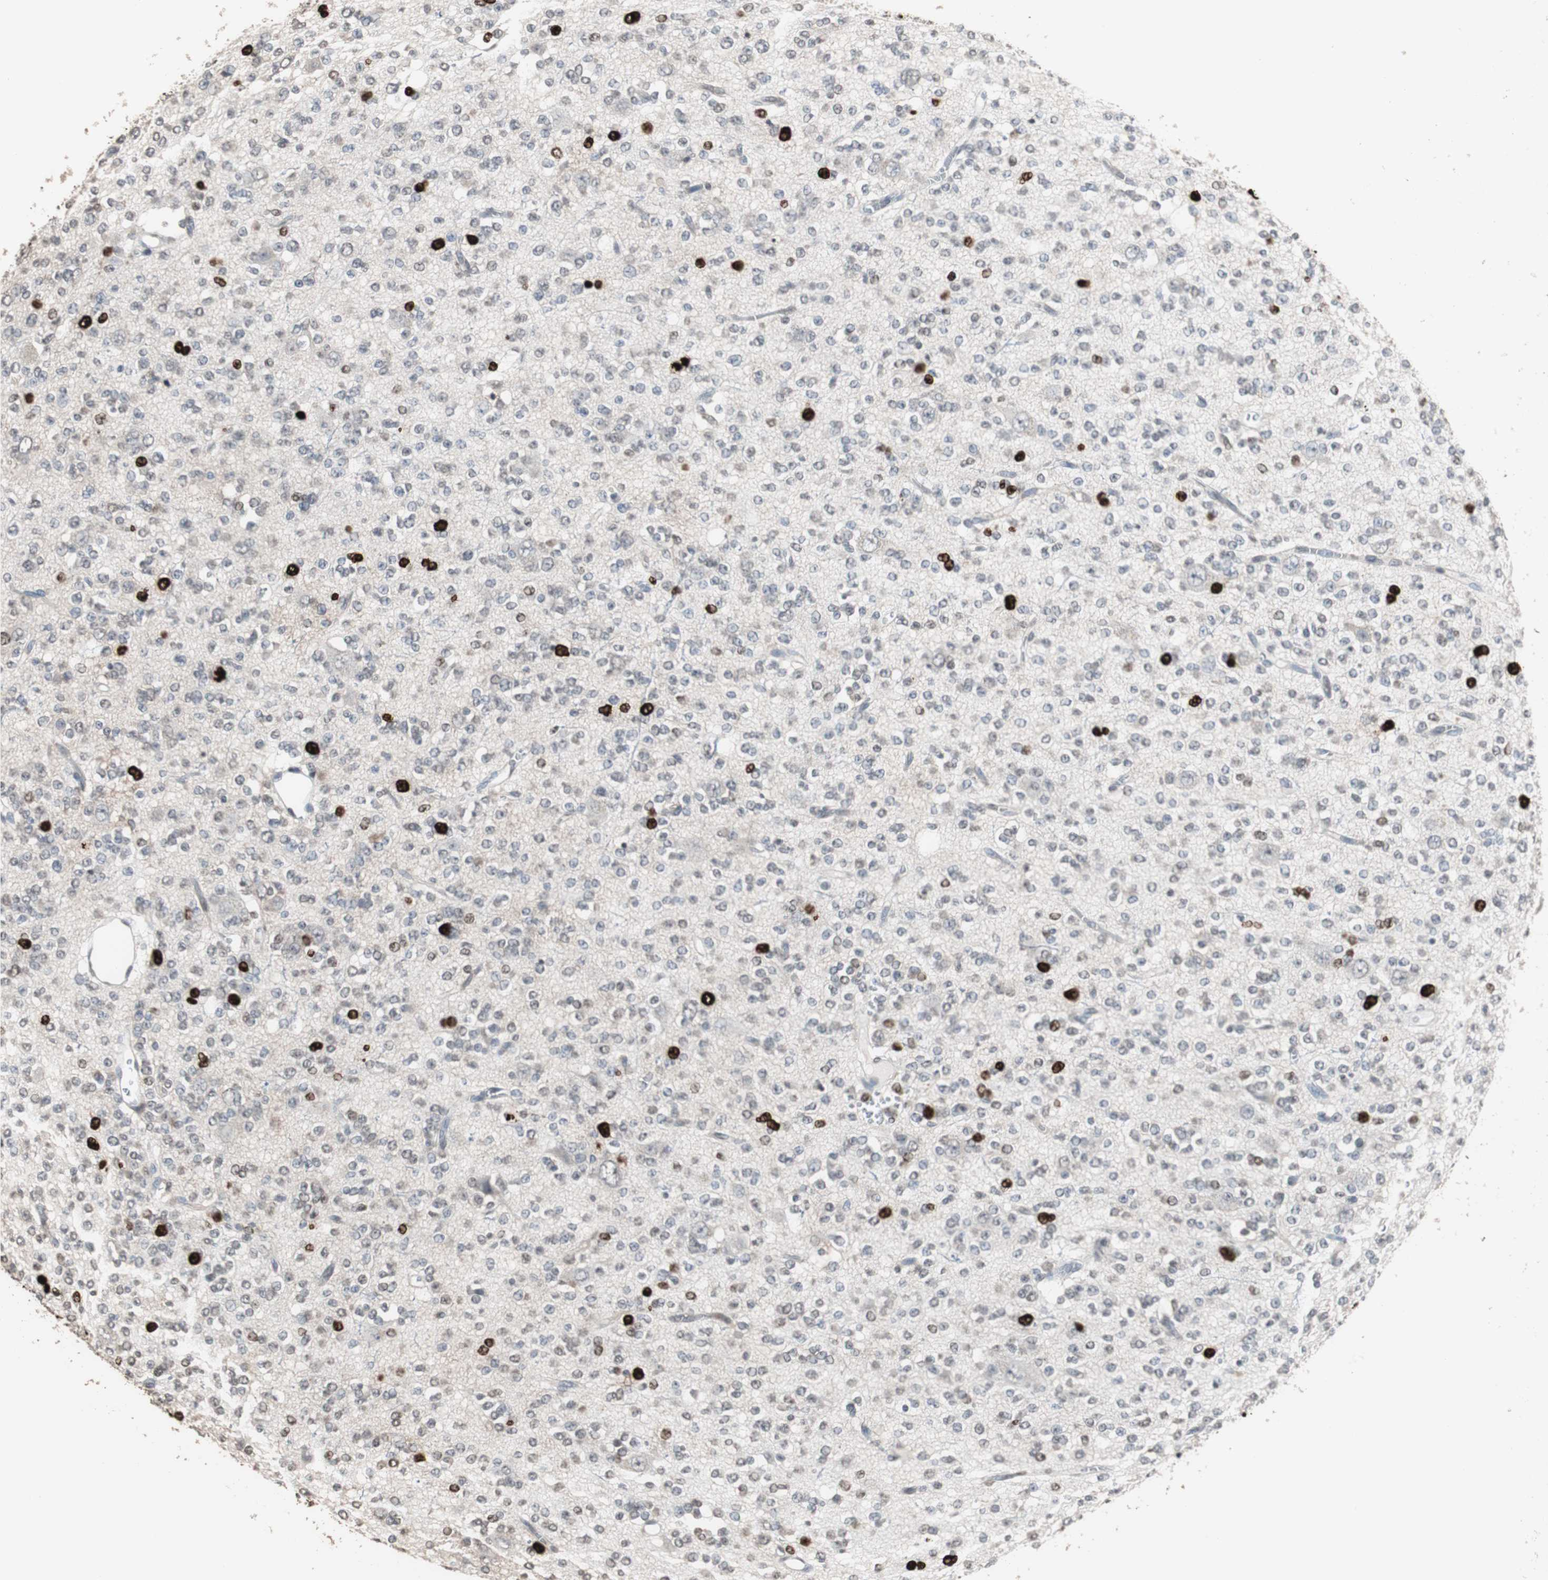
{"staining": {"intensity": "strong", "quantity": "<25%", "location": "nuclear"}, "tissue": "glioma", "cell_type": "Tumor cells", "image_type": "cancer", "snomed": [{"axis": "morphology", "description": "Glioma, malignant, Low grade"}, {"axis": "topography", "description": "Brain"}], "caption": "Immunohistochemistry (IHC) (DAB (3,3'-diaminobenzidine)) staining of glioma displays strong nuclear protein expression in about <25% of tumor cells. The staining was performed using DAB (3,3'-diaminobenzidine) to visualize the protein expression in brown, while the nuclei were stained in blue with hematoxylin (Magnification: 20x).", "gene": "TOP2A", "patient": {"sex": "male", "age": 38}}